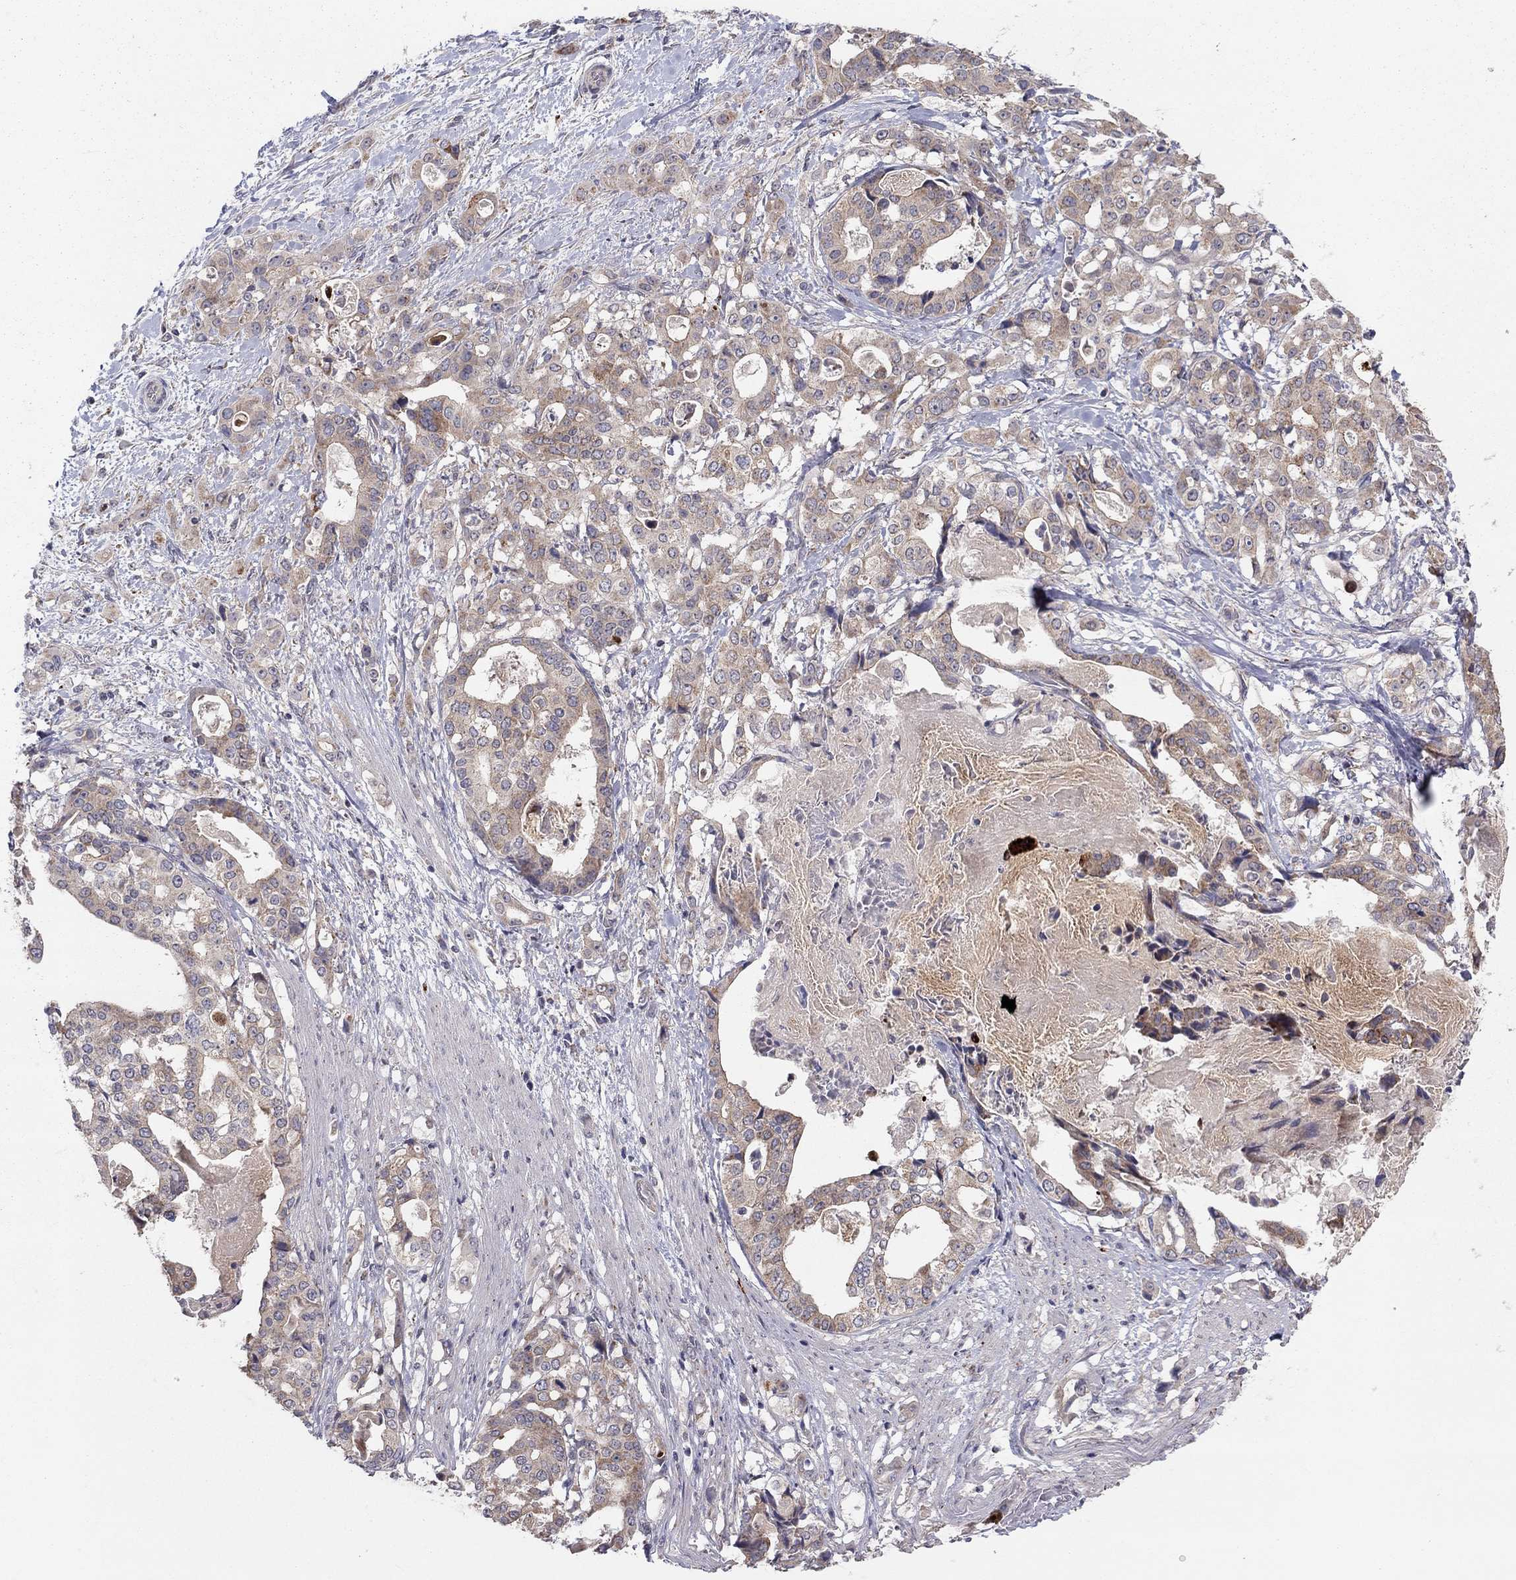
{"staining": {"intensity": "weak", "quantity": "25%-75%", "location": "cytoplasmic/membranous"}, "tissue": "stomach cancer", "cell_type": "Tumor cells", "image_type": "cancer", "snomed": [{"axis": "morphology", "description": "Adenocarcinoma, NOS"}, {"axis": "topography", "description": "Stomach"}], "caption": "Human stomach adenocarcinoma stained with a brown dye demonstrates weak cytoplasmic/membranous positive staining in approximately 25%-75% of tumor cells.", "gene": "CRACDL", "patient": {"sex": "male", "age": 48}}